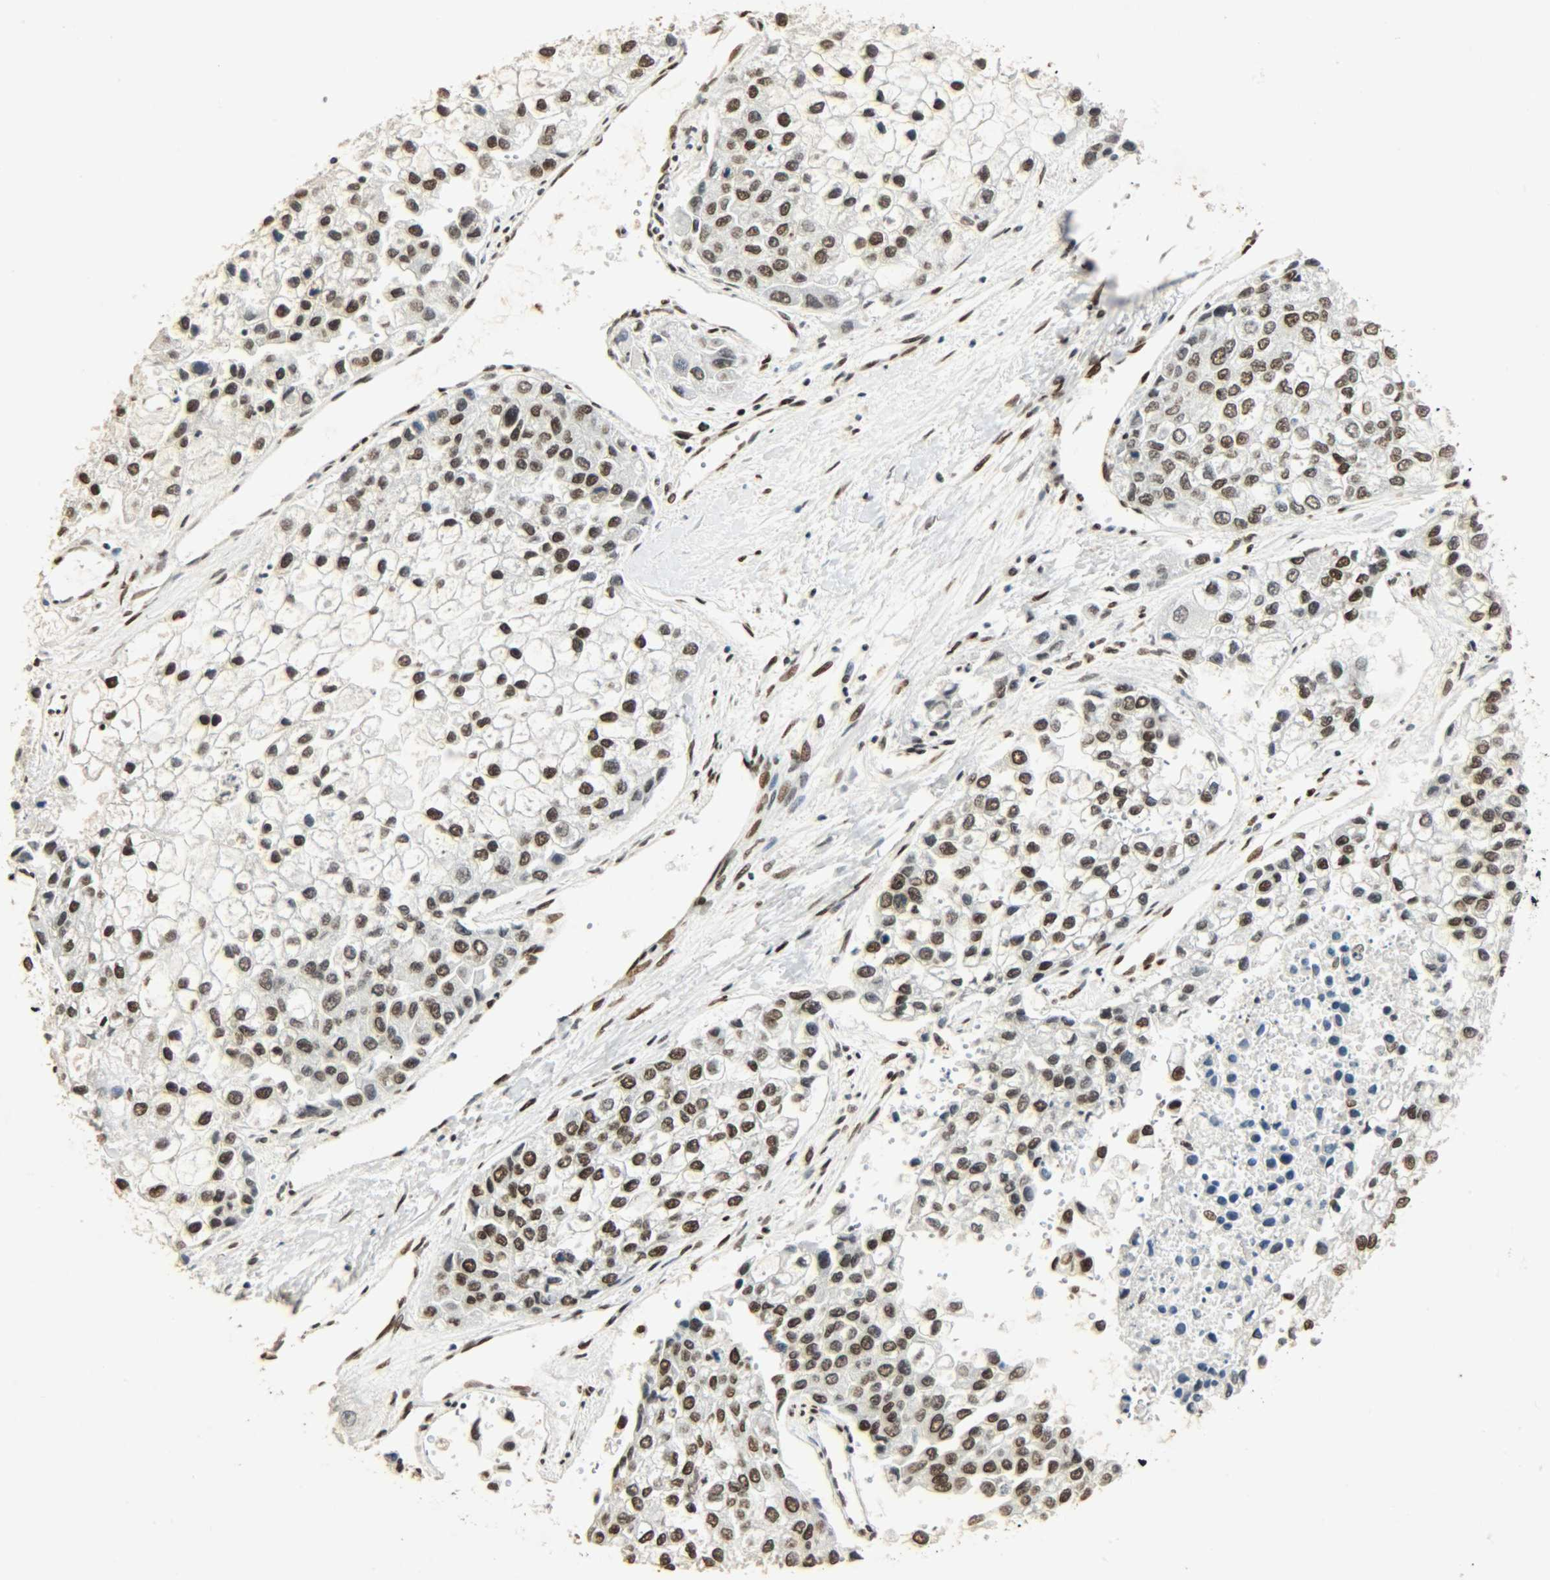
{"staining": {"intensity": "strong", "quantity": ">75%", "location": "nuclear"}, "tissue": "liver cancer", "cell_type": "Tumor cells", "image_type": "cancer", "snomed": [{"axis": "morphology", "description": "Carcinoma, Hepatocellular, NOS"}, {"axis": "topography", "description": "Liver"}], "caption": "Brown immunohistochemical staining in liver cancer demonstrates strong nuclear expression in about >75% of tumor cells. (Stains: DAB in brown, nuclei in blue, Microscopy: brightfield microscopy at high magnification).", "gene": "KHDRBS1", "patient": {"sex": "female", "age": 66}}